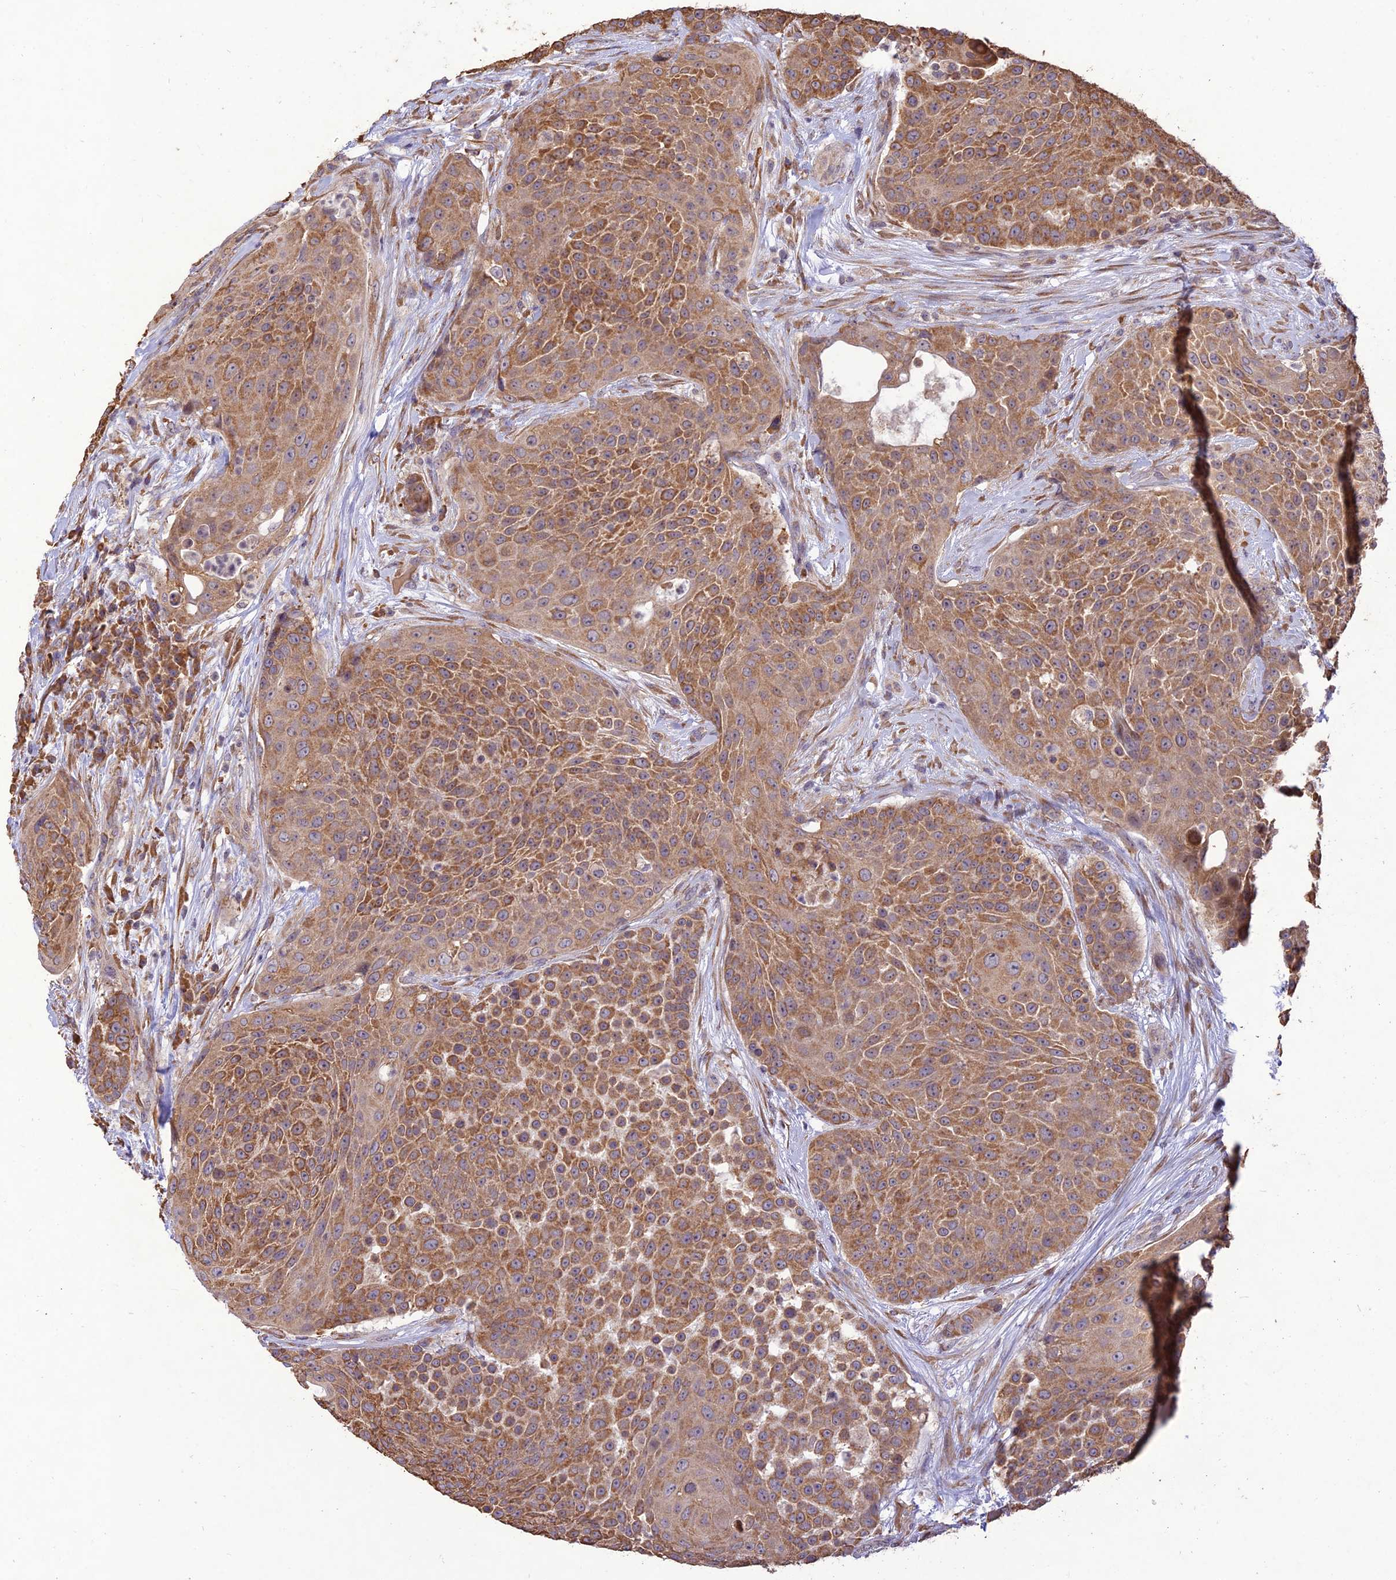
{"staining": {"intensity": "moderate", "quantity": ">75%", "location": "cytoplasmic/membranous"}, "tissue": "urothelial cancer", "cell_type": "Tumor cells", "image_type": "cancer", "snomed": [{"axis": "morphology", "description": "Urothelial carcinoma, High grade"}, {"axis": "topography", "description": "Urinary bladder"}], "caption": "An image showing moderate cytoplasmic/membranous positivity in about >75% of tumor cells in high-grade urothelial carcinoma, as visualized by brown immunohistochemical staining.", "gene": "PPP1R11", "patient": {"sex": "female", "age": 63}}